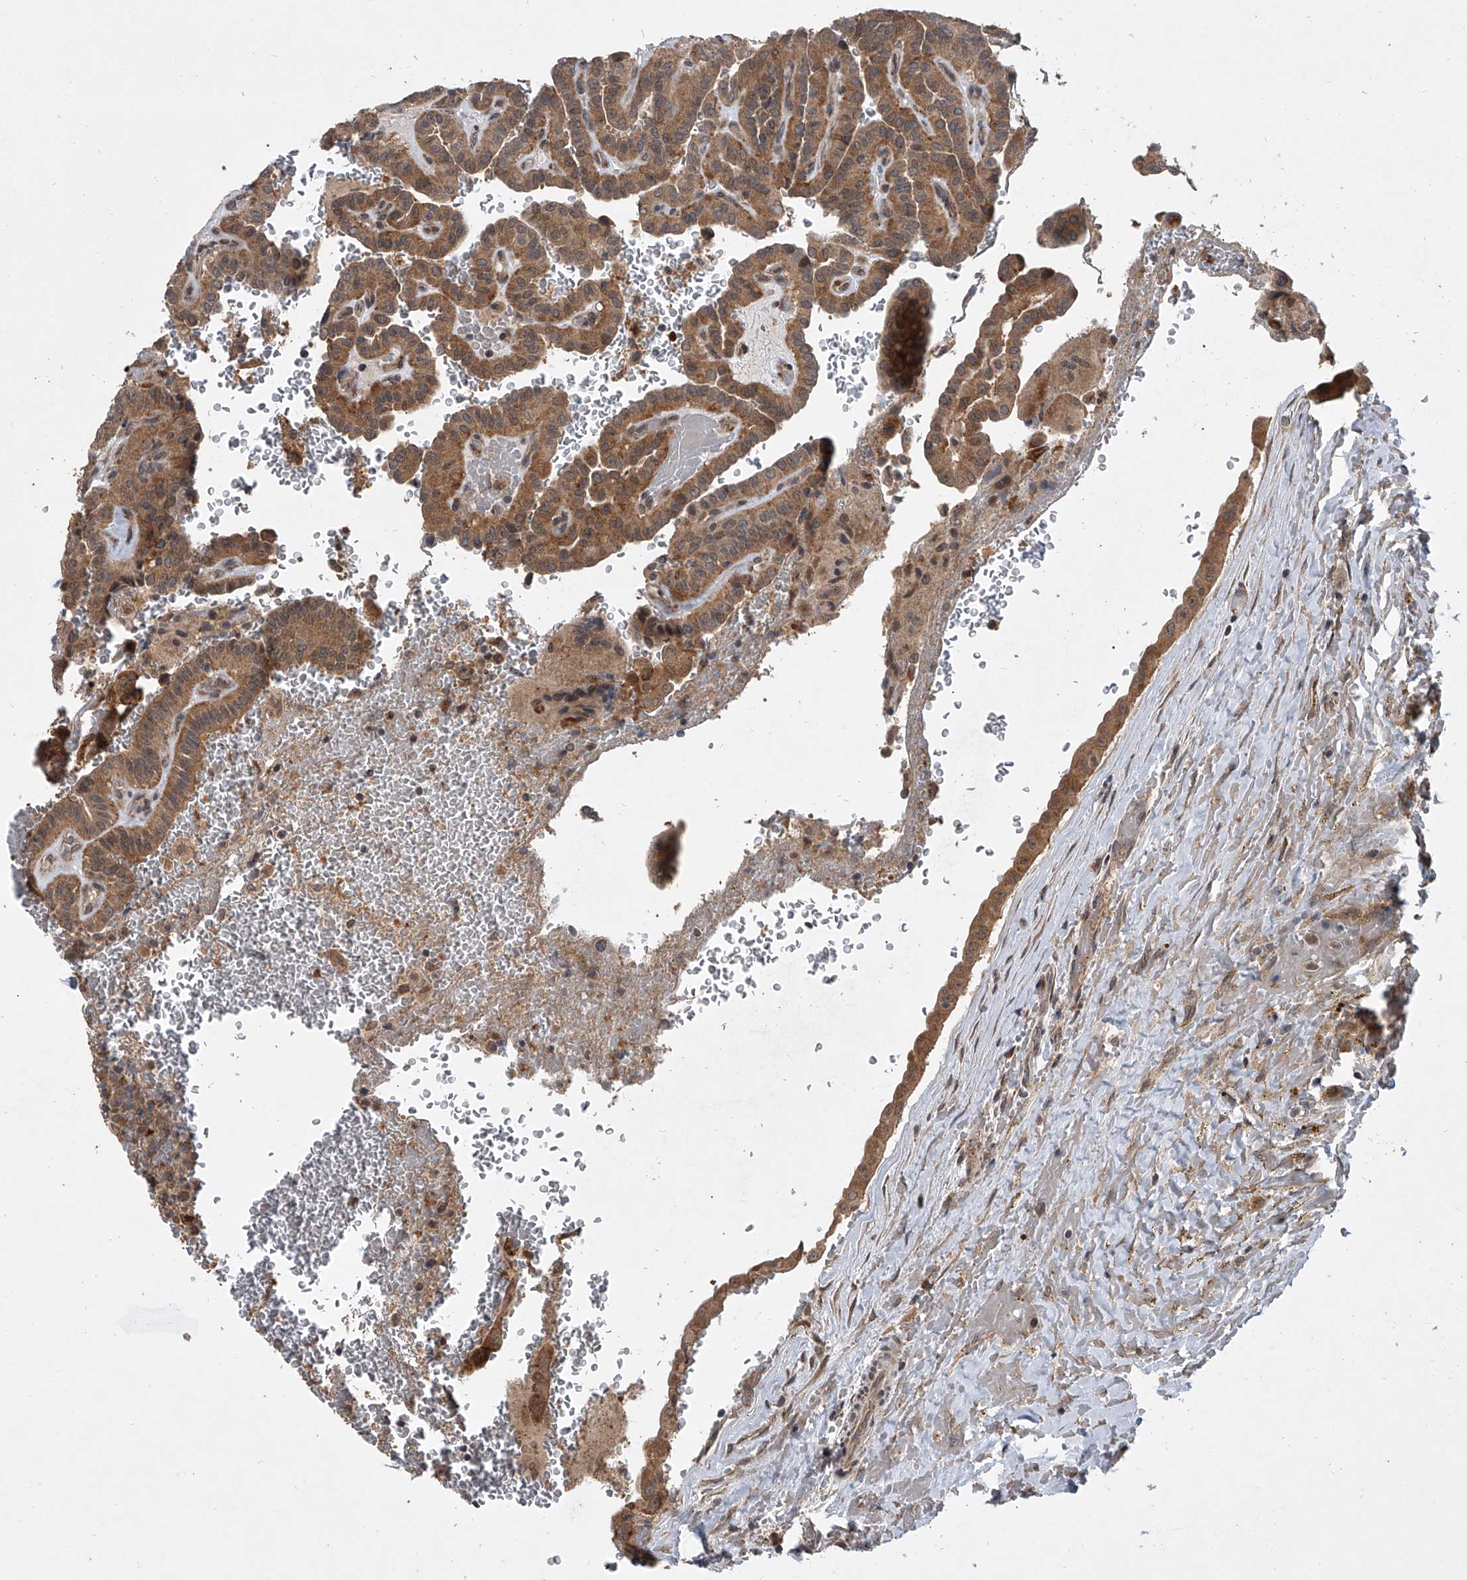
{"staining": {"intensity": "moderate", "quantity": ">75%", "location": "cytoplasmic/membranous"}, "tissue": "thyroid cancer", "cell_type": "Tumor cells", "image_type": "cancer", "snomed": [{"axis": "morphology", "description": "Papillary adenocarcinoma, NOS"}, {"axis": "topography", "description": "Thyroid gland"}], "caption": "About >75% of tumor cells in thyroid cancer exhibit moderate cytoplasmic/membranous protein staining as visualized by brown immunohistochemical staining.", "gene": "GEMIN8", "patient": {"sex": "male", "age": 77}}